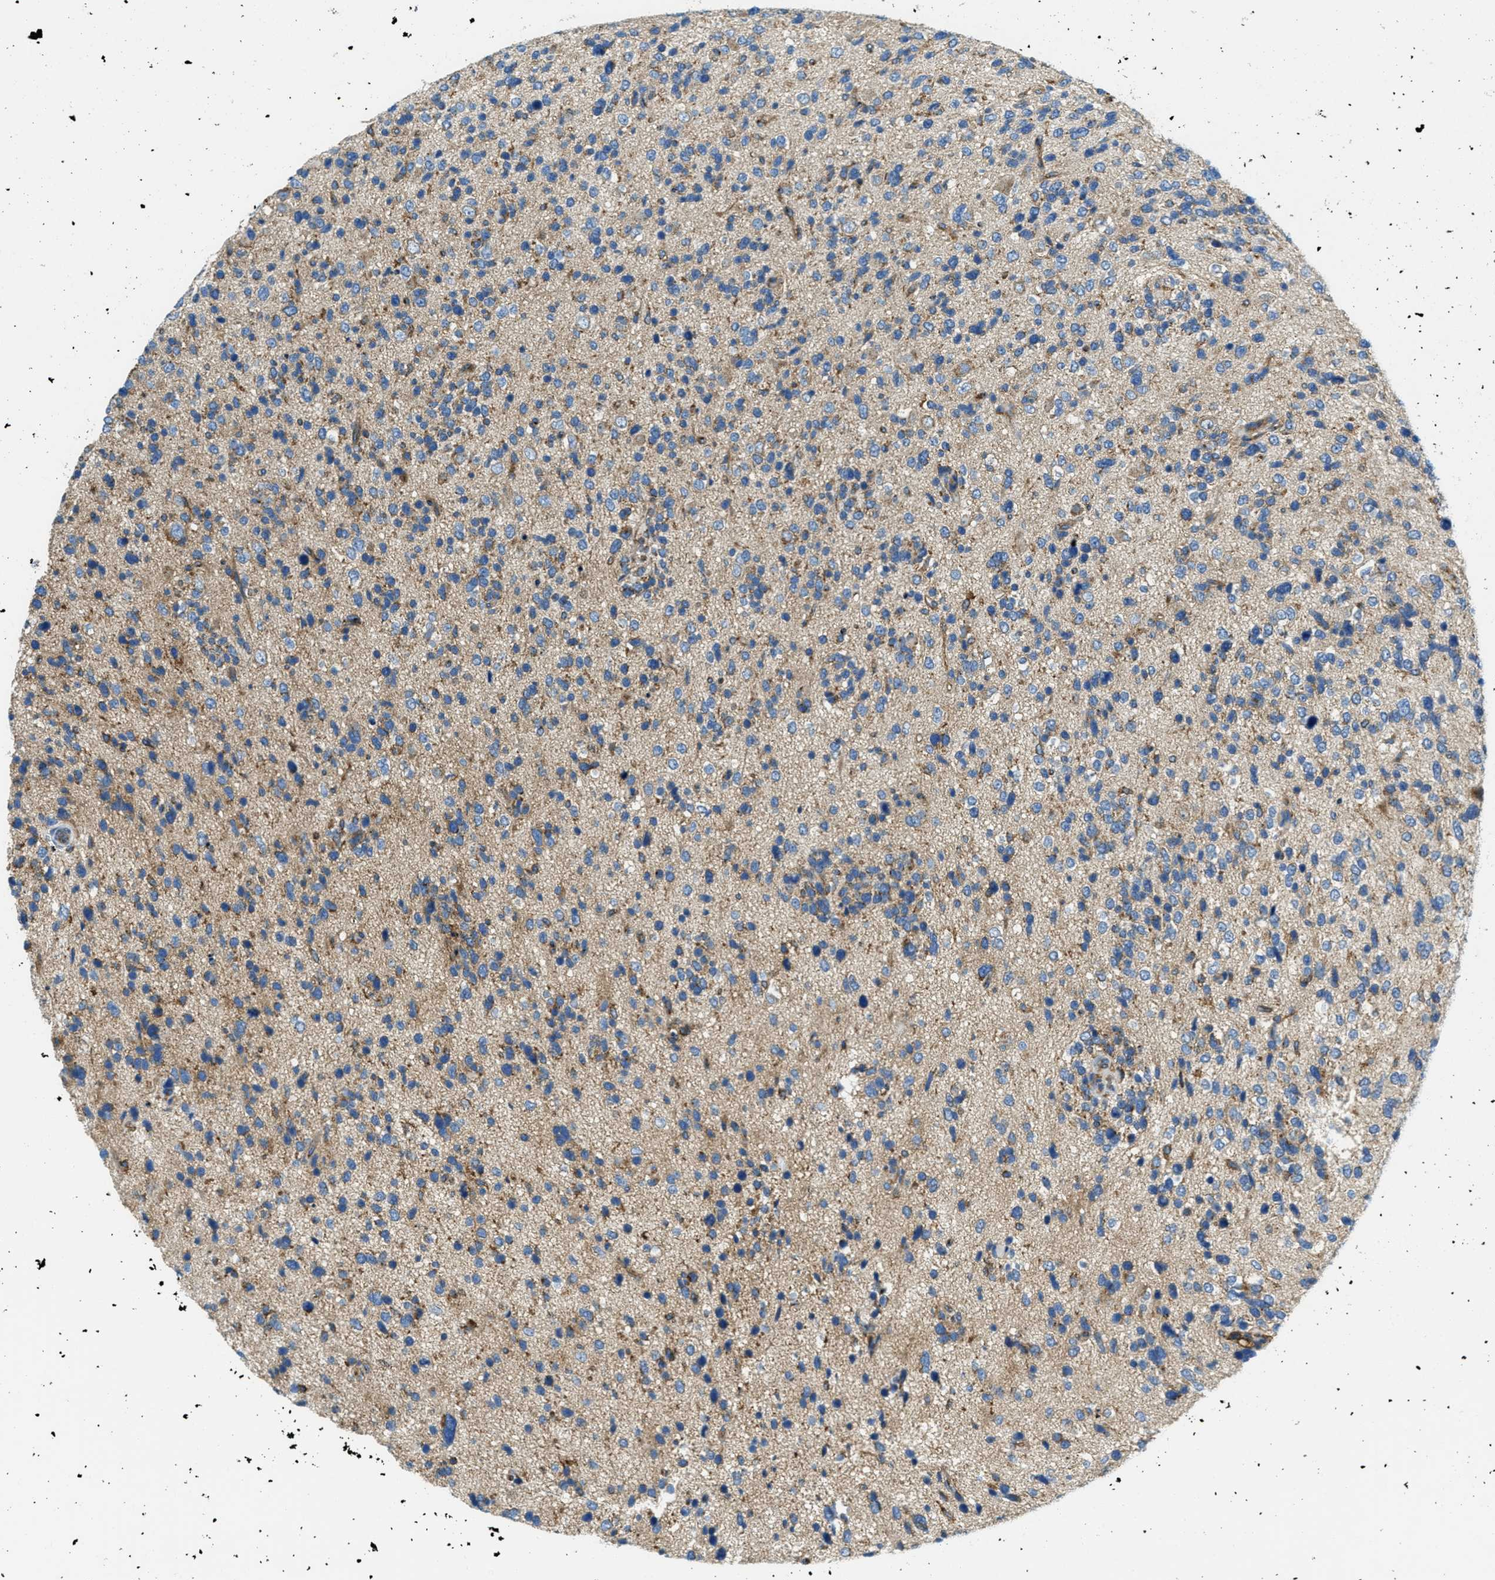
{"staining": {"intensity": "moderate", "quantity": ">75%", "location": "cytoplasmic/membranous"}, "tissue": "glioma", "cell_type": "Tumor cells", "image_type": "cancer", "snomed": [{"axis": "morphology", "description": "Glioma, malignant, High grade"}, {"axis": "topography", "description": "Brain"}], "caption": "Moderate cytoplasmic/membranous positivity for a protein is appreciated in approximately >75% of tumor cells of high-grade glioma (malignant) using IHC.", "gene": "AP2B1", "patient": {"sex": "female", "age": 58}}